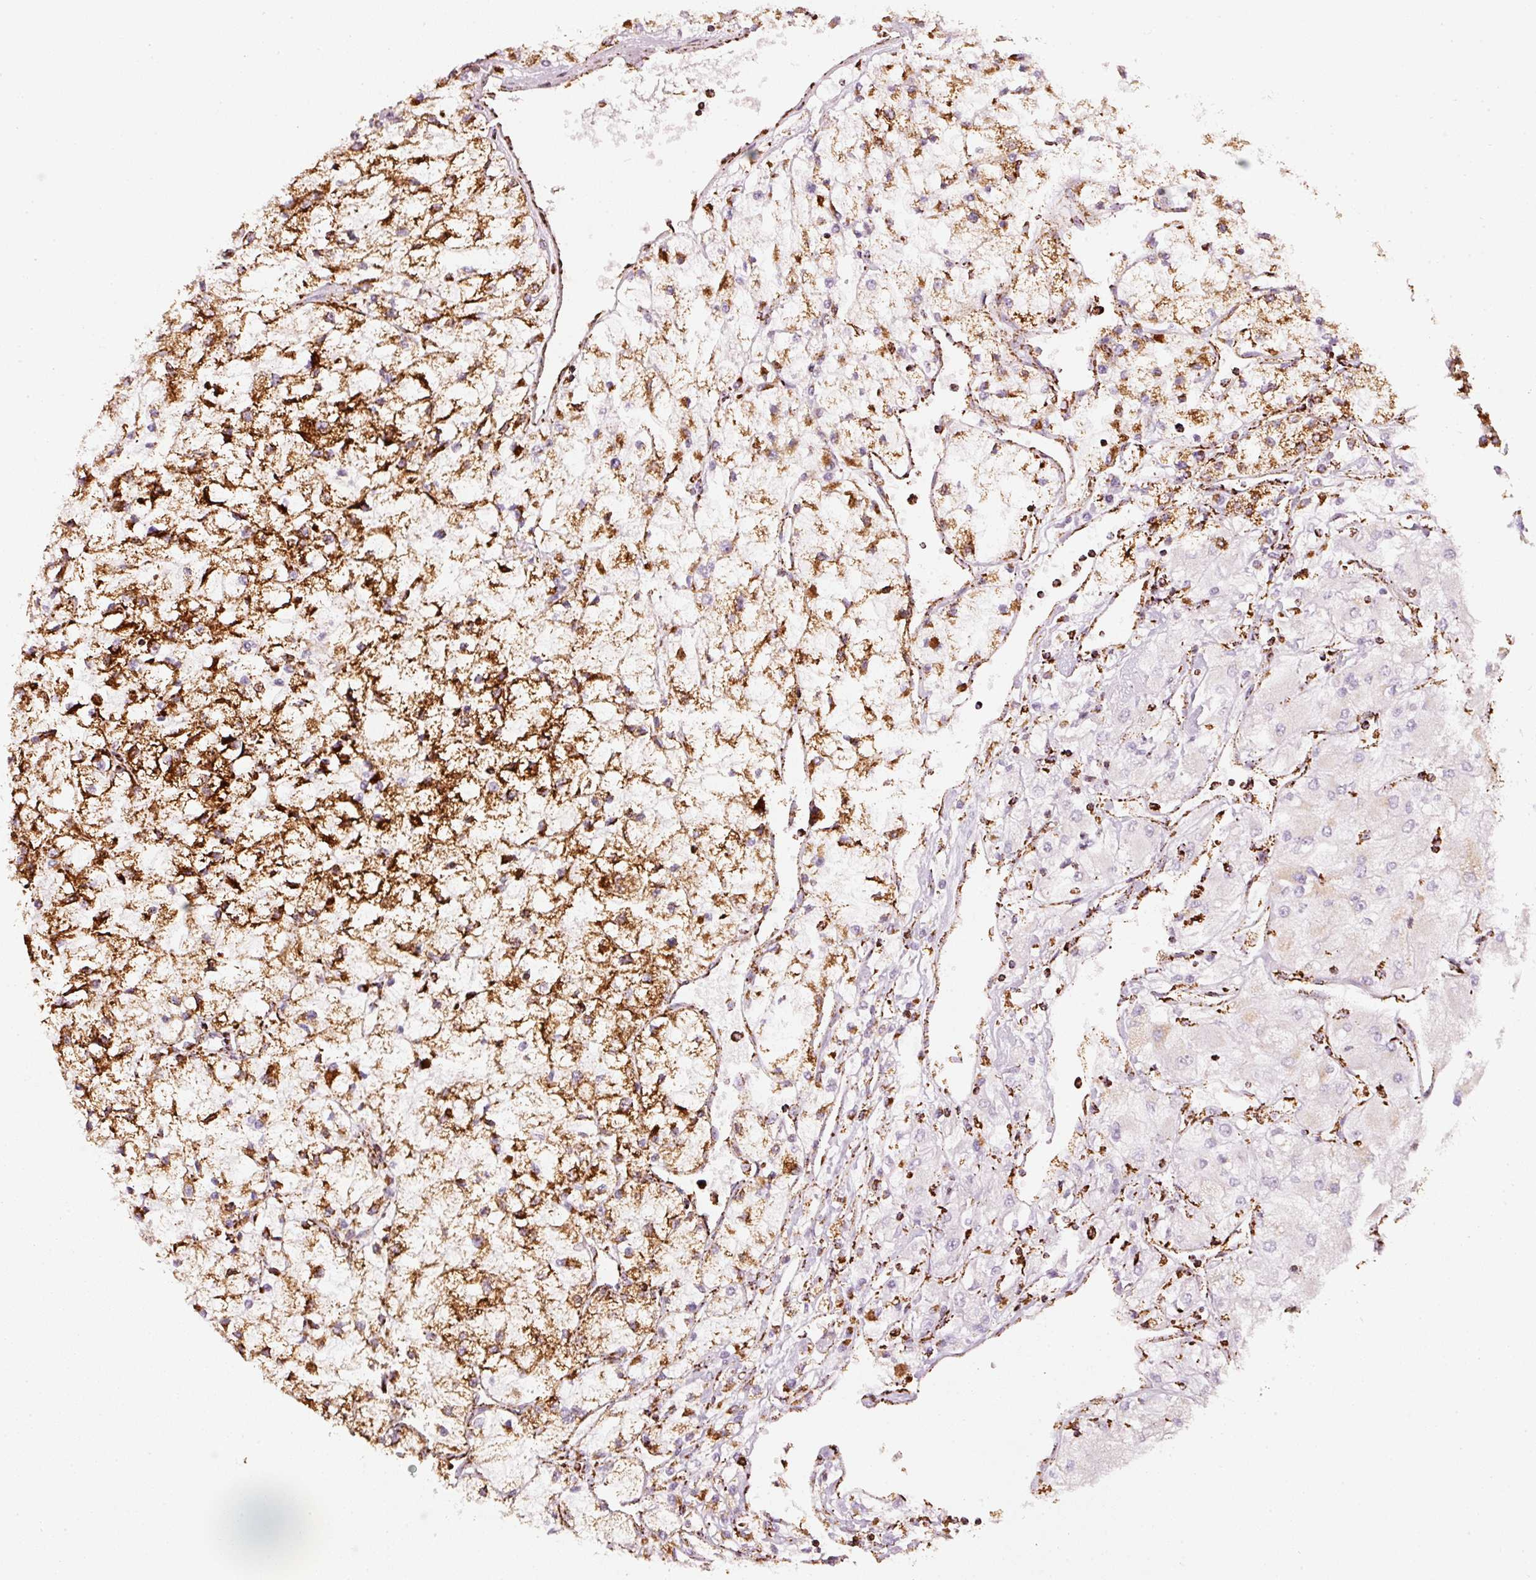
{"staining": {"intensity": "strong", "quantity": "25%-75%", "location": "cytoplasmic/membranous"}, "tissue": "renal cancer", "cell_type": "Tumor cells", "image_type": "cancer", "snomed": [{"axis": "morphology", "description": "Adenocarcinoma, NOS"}, {"axis": "topography", "description": "Kidney"}], "caption": "Human renal cancer stained with a protein marker shows strong staining in tumor cells.", "gene": "UQCRC1", "patient": {"sex": "male", "age": 80}}